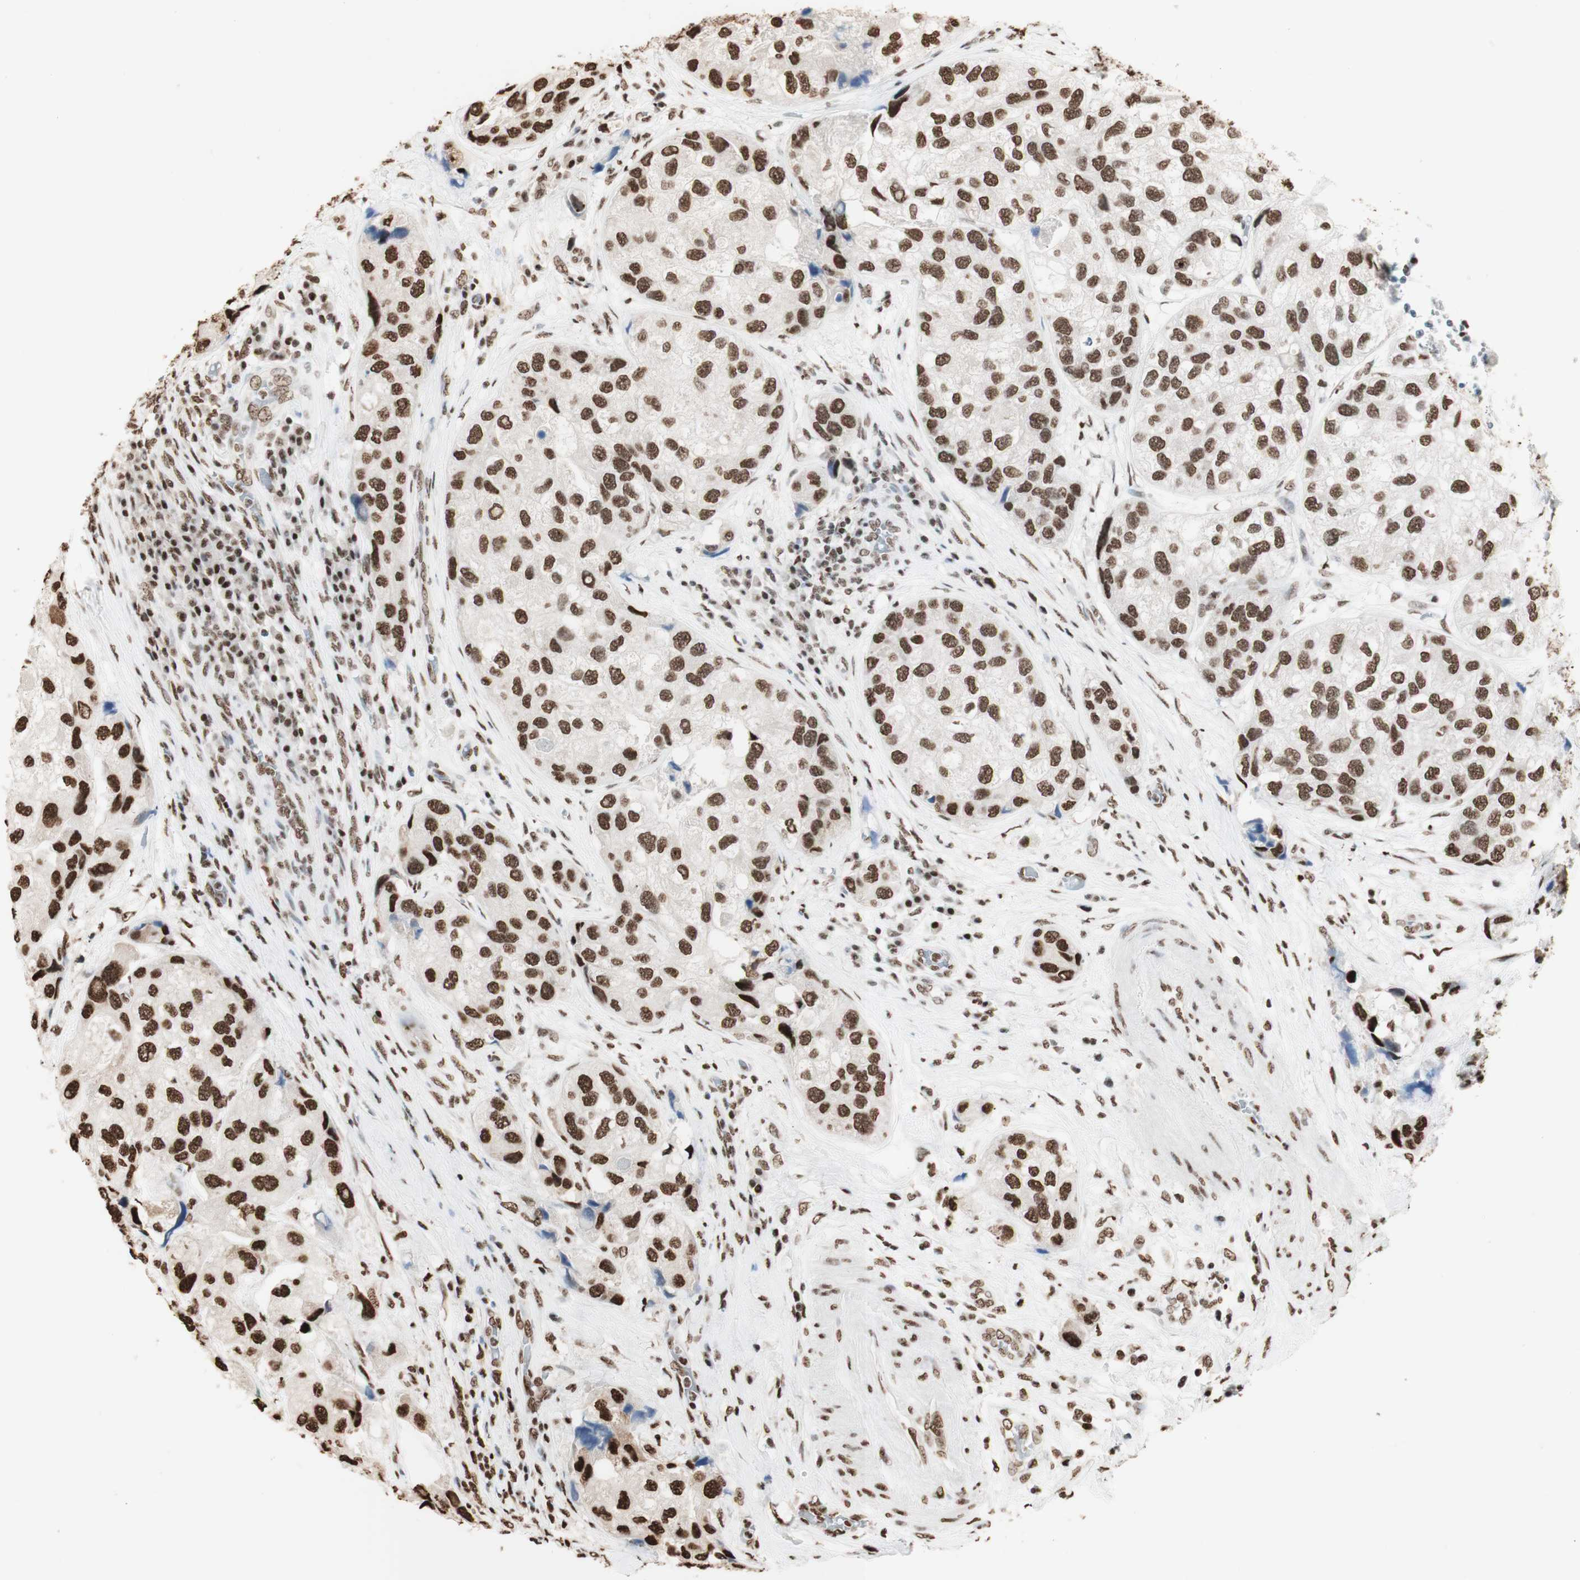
{"staining": {"intensity": "strong", "quantity": ">75%", "location": "nuclear"}, "tissue": "urothelial cancer", "cell_type": "Tumor cells", "image_type": "cancer", "snomed": [{"axis": "morphology", "description": "Urothelial carcinoma, High grade"}, {"axis": "topography", "description": "Urinary bladder"}], "caption": "IHC histopathology image of neoplastic tissue: urothelial cancer stained using immunohistochemistry demonstrates high levels of strong protein expression localized specifically in the nuclear of tumor cells, appearing as a nuclear brown color.", "gene": "HNRNPA2B1", "patient": {"sex": "female", "age": 64}}